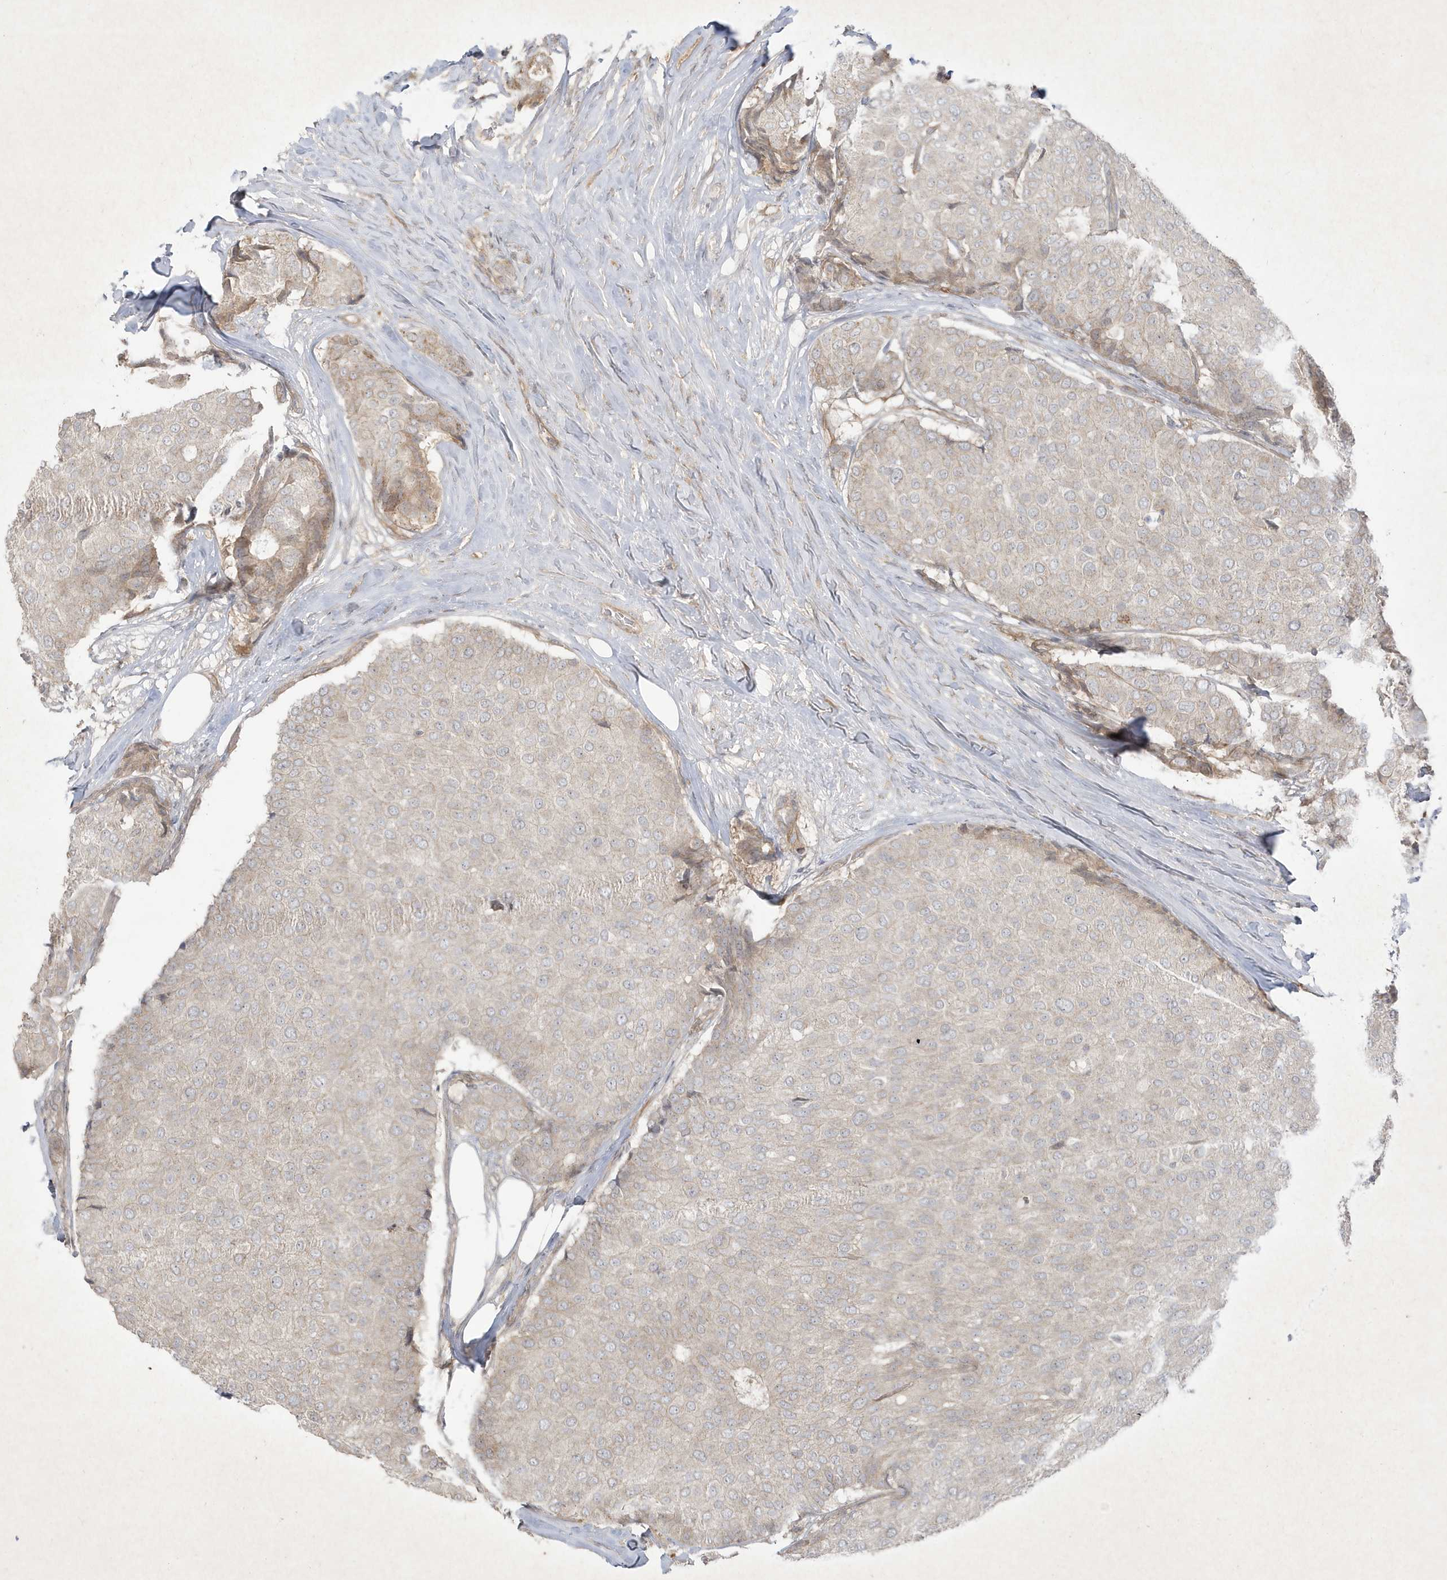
{"staining": {"intensity": "negative", "quantity": "none", "location": "none"}, "tissue": "breast cancer", "cell_type": "Tumor cells", "image_type": "cancer", "snomed": [{"axis": "morphology", "description": "Duct carcinoma"}, {"axis": "topography", "description": "Breast"}], "caption": "Immunohistochemistry histopathology image of neoplastic tissue: human breast cancer (invasive ductal carcinoma) stained with DAB reveals no significant protein positivity in tumor cells.", "gene": "FAM83C", "patient": {"sex": "female", "age": 75}}